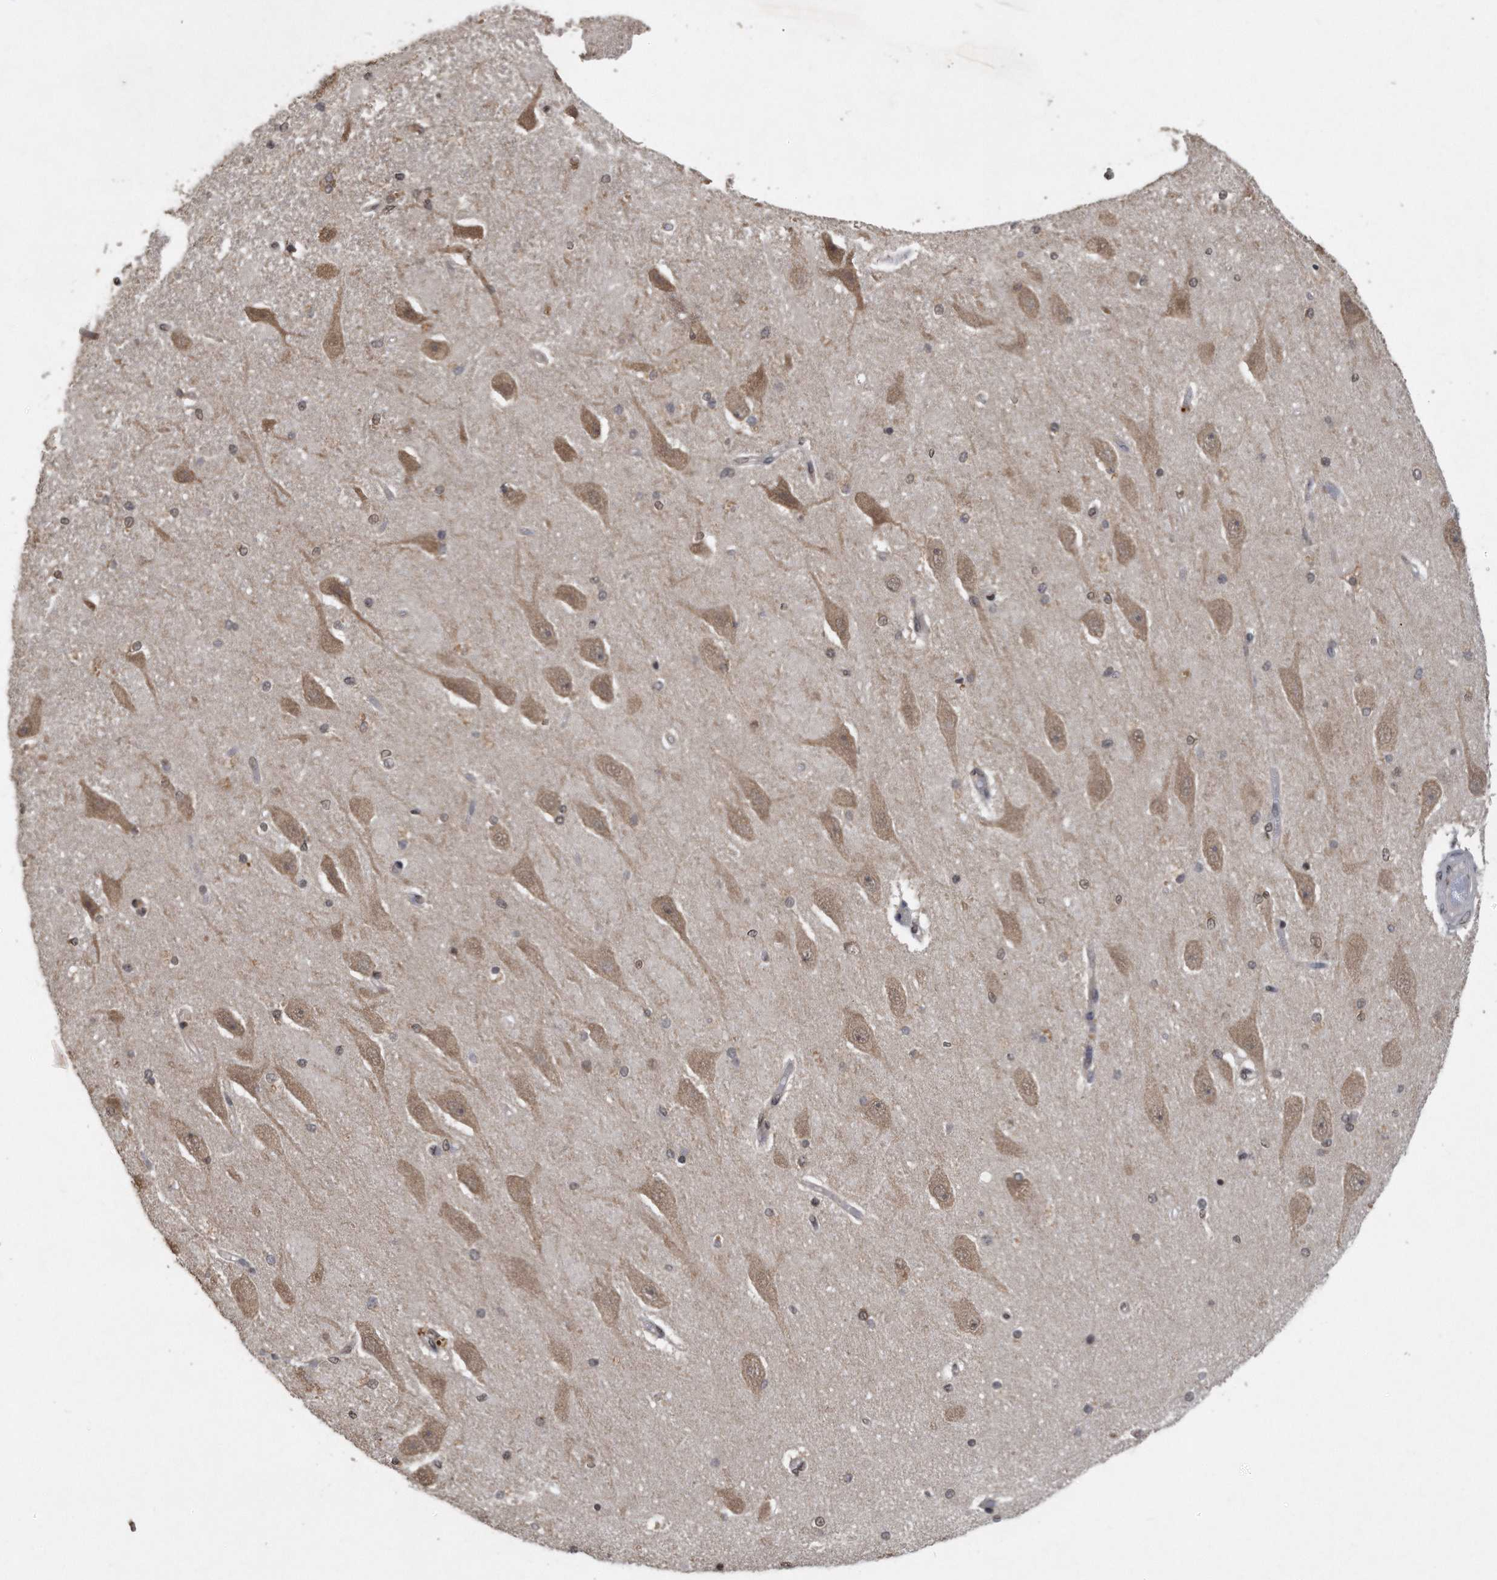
{"staining": {"intensity": "moderate", "quantity": "25%-75%", "location": "cytoplasmic/membranous"}, "tissue": "hippocampus", "cell_type": "Glial cells", "image_type": "normal", "snomed": [{"axis": "morphology", "description": "Normal tissue, NOS"}, {"axis": "topography", "description": "Hippocampus"}], "caption": "This is a histology image of immunohistochemistry (IHC) staining of normal hippocampus, which shows moderate staining in the cytoplasmic/membranous of glial cells.", "gene": "CRYZL1", "patient": {"sex": "female", "age": 54}}